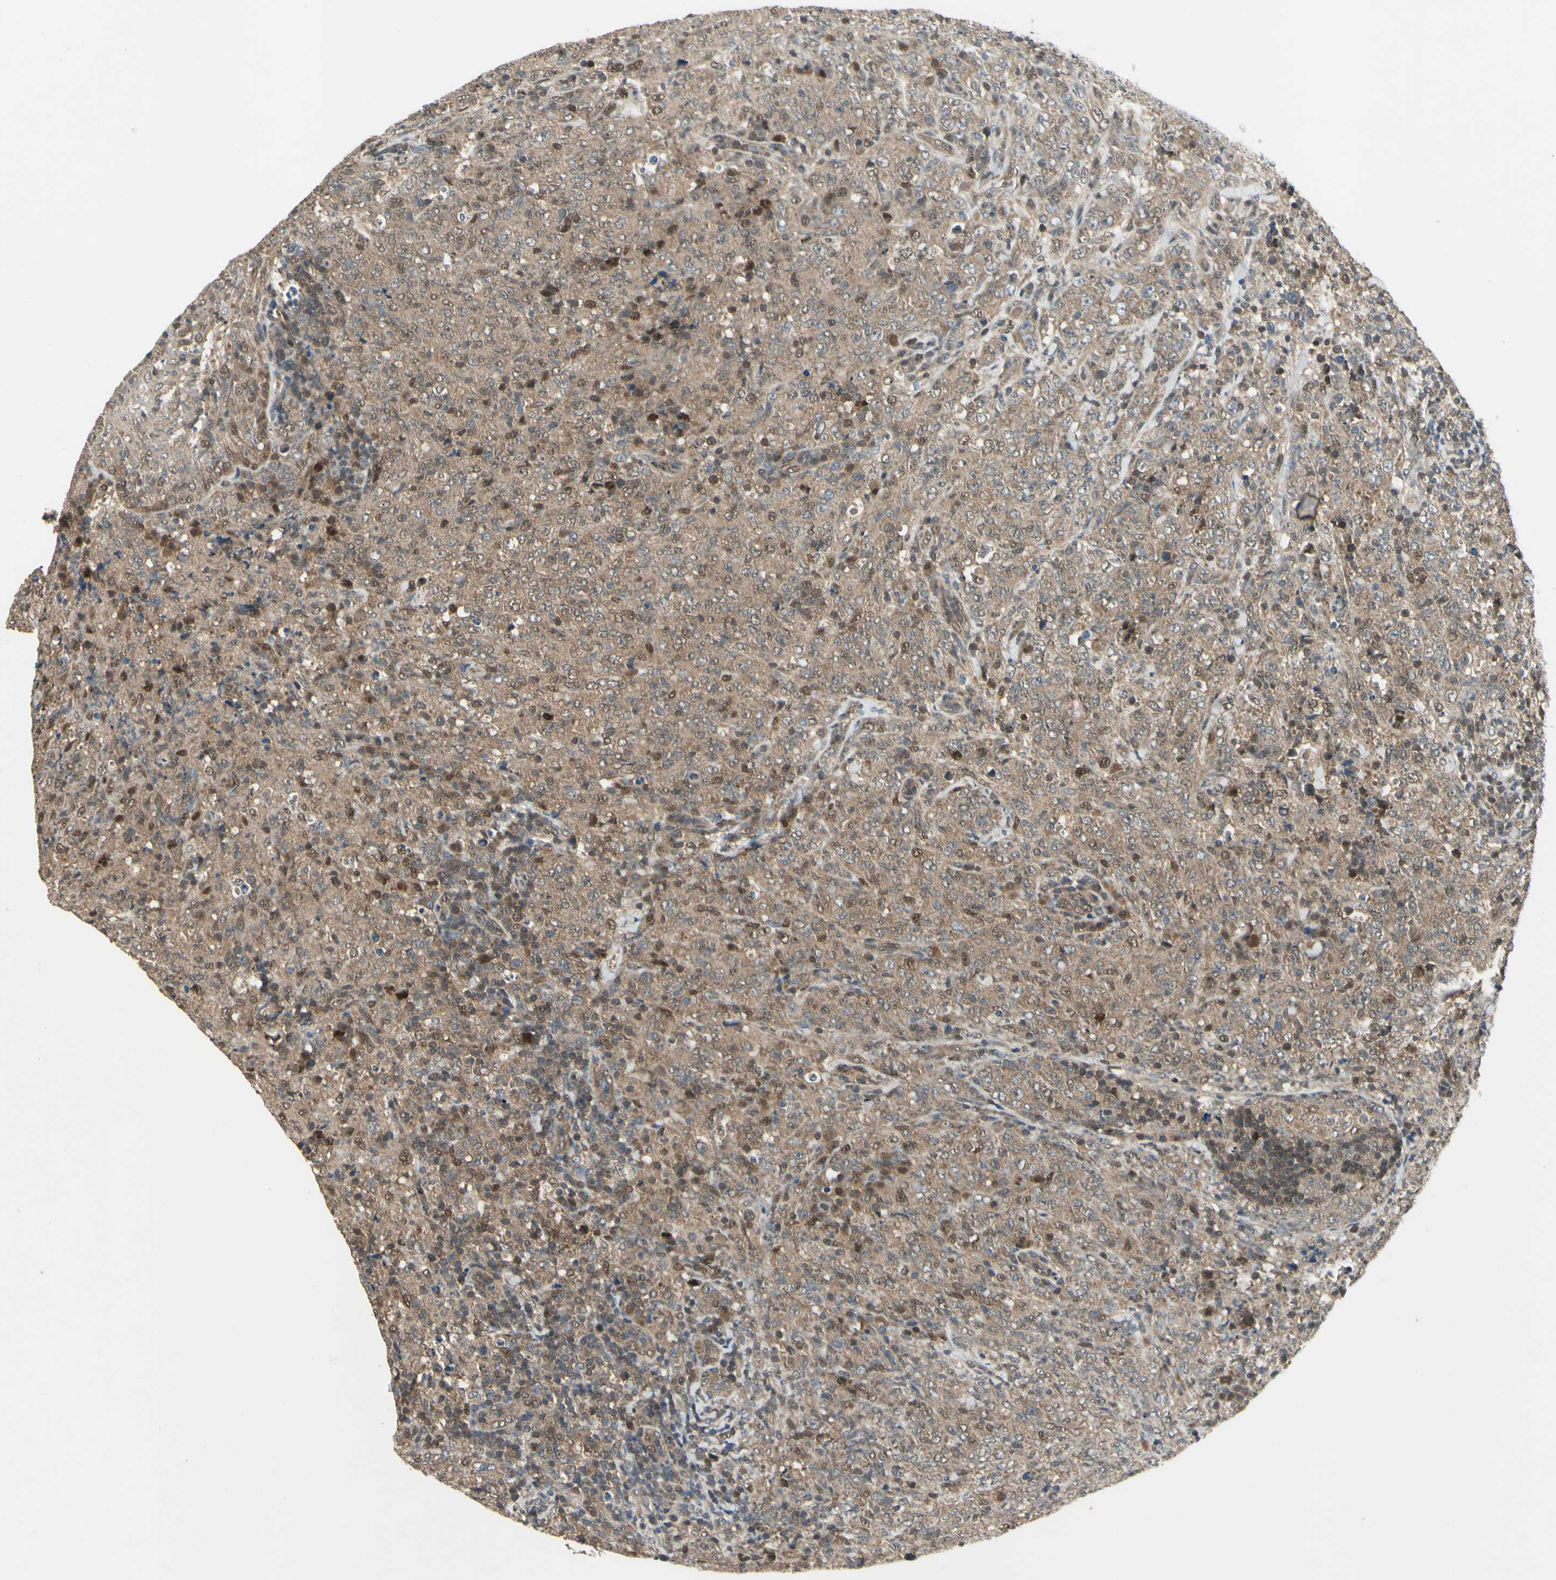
{"staining": {"intensity": "weak", "quantity": ">75%", "location": "cytoplasmic/membranous"}, "tissue": "lymphoma", "cell_type": "Tumor cells", "image_type": "cancer", "snomed": [{"axis": "morphology", "description": "Malignant lymphoma, non-Hodgkin's type, High grade"}, {"axis": "topography", "description": "Tonsil"}], "caption": "A micrograph showing weak cytoplasmic/membranous positivity in approximately >75% of tumor cells in malignant lymphoma, non-Hodgkin's type (high-grade), as visualized by brown immunohistochemical staining.", "gene": "PSMD5", "patient": {"sex": "female", "age": 36}}